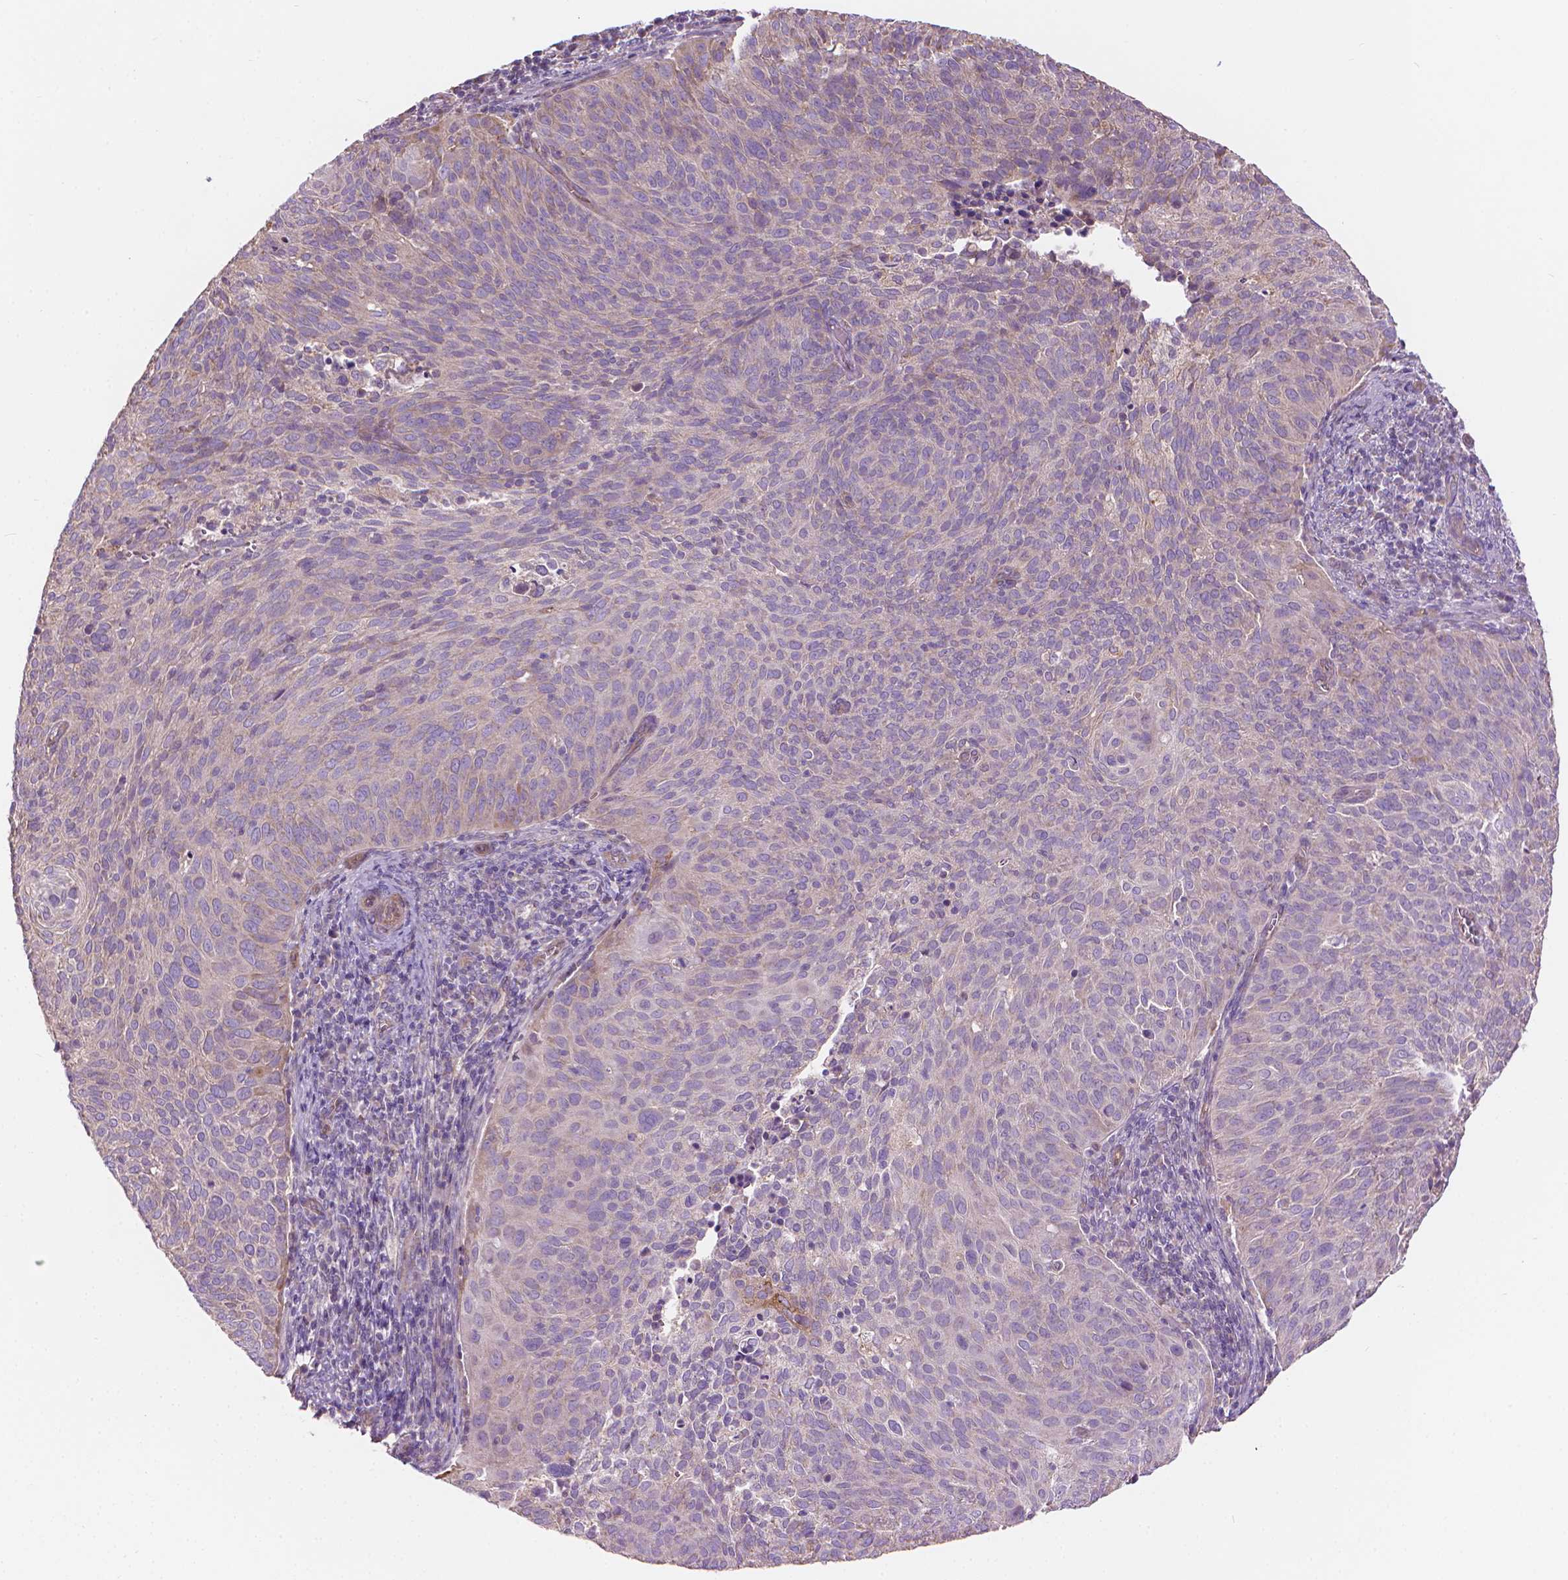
{"staining": {"intensity": "moderate", "quantity": "<25%", "location": "cytoplasmic/membranous"}, "tissue": "cervical cancer", "cell_type": "Tumor cells", "image_type": "cancer", "snomed": [{"axis": "morphology", "description": "Squamous cell carcinoma, NOS"}, {"axis": "topography", "description": "Cervix"}], "caption": "IHC photomicrograph of neoplastic tissue: squamous cell carcinoma (cervical) stained using IHC demonstrates low levels of moderate protein expression localized specifically in the cytoplasmic/membranous of tumor cells, appearing as a cytoplasmic/membranous brown color.", "gene": "TTC29", "patient": {"sex": "female", "age": 39}}